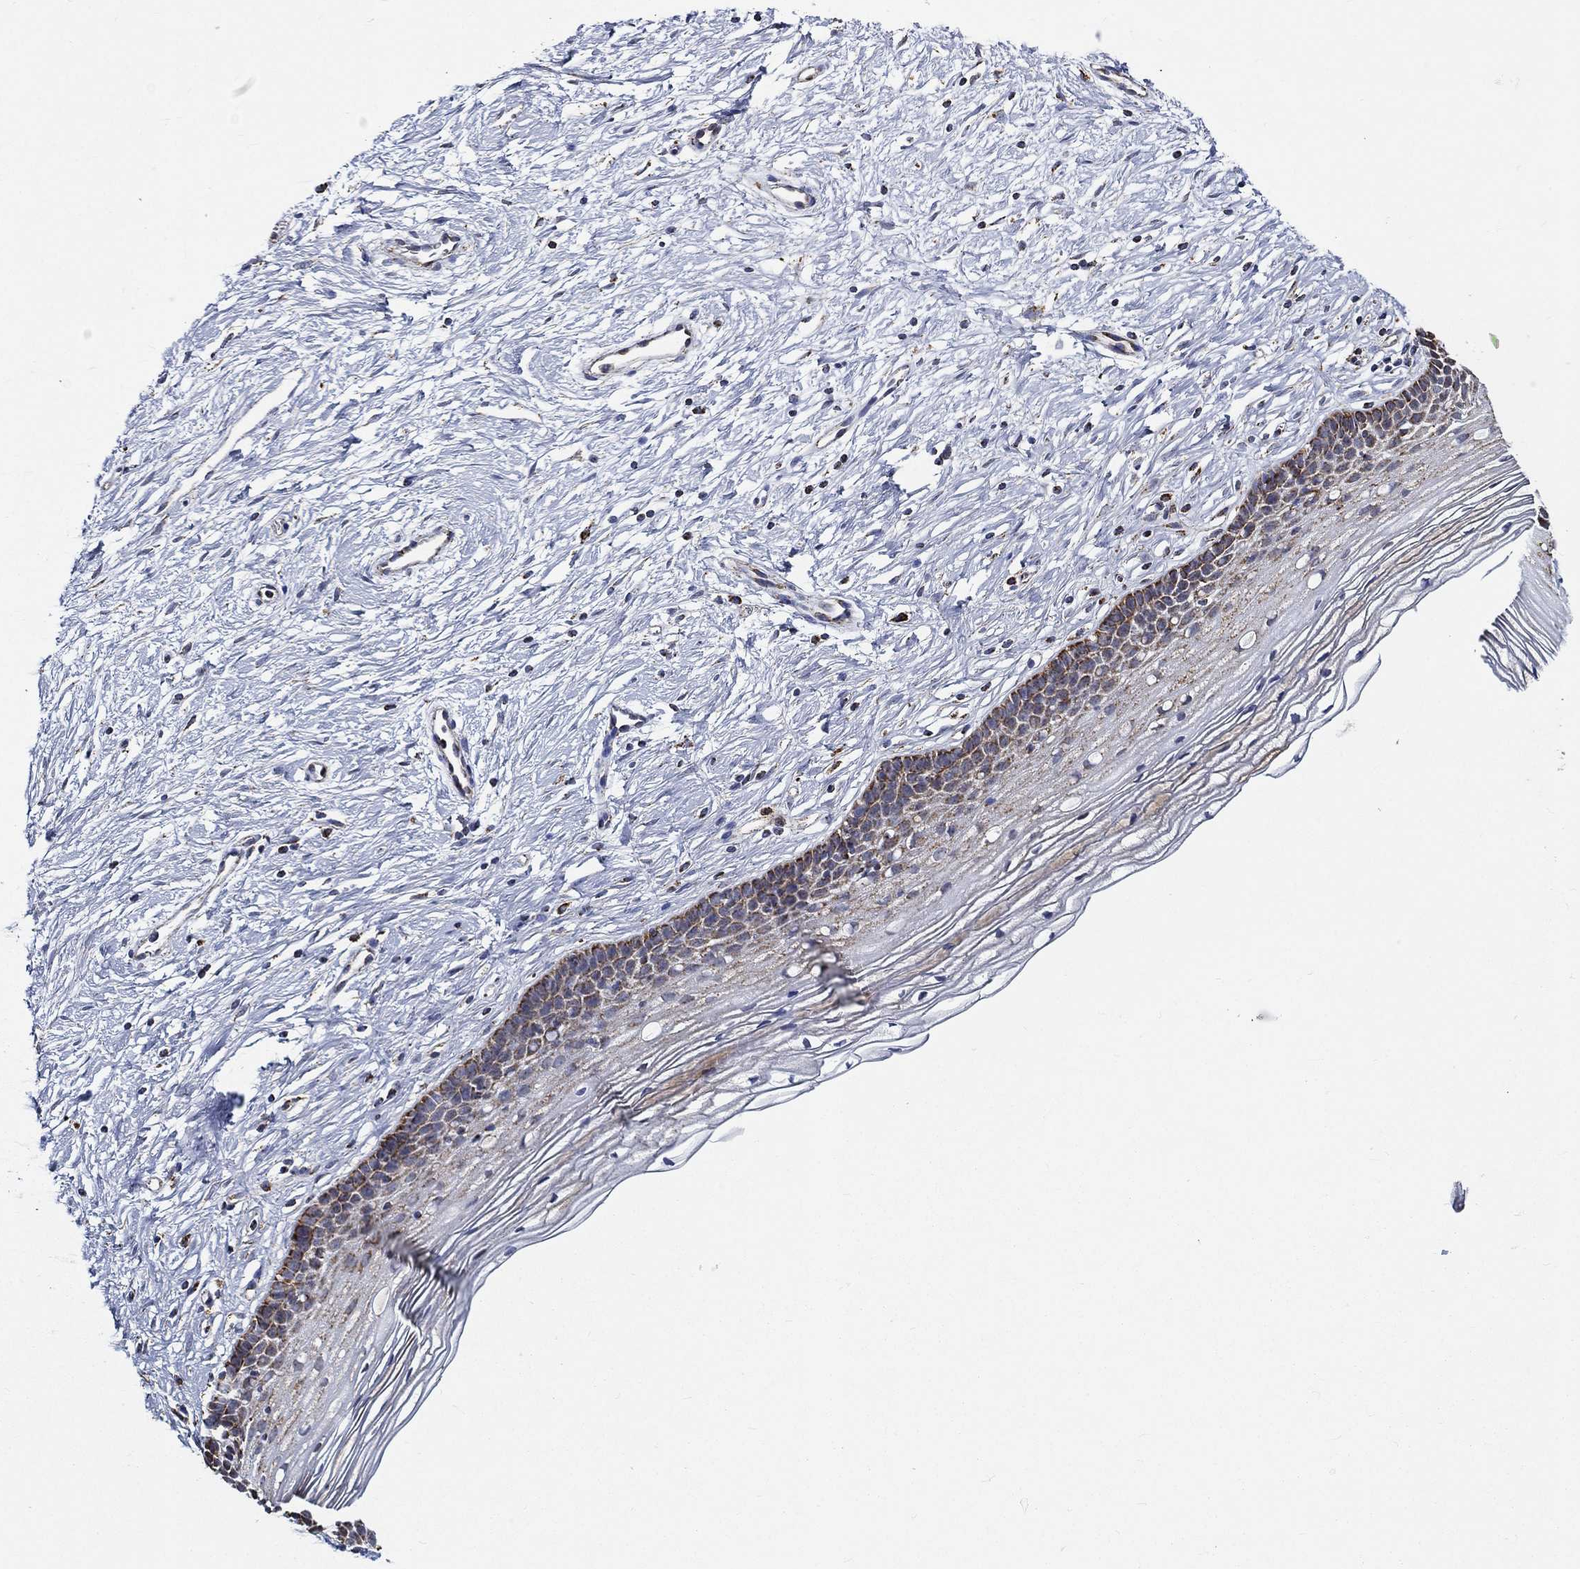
{"staining": {"intensity": "strong", "quantity": ">75%", "location": "cytoplasmic/membranous"}, "tissue": "cervix", "cell_type": "Glandular cells", "image_type": "normal", "snomed": [{"axis": "morphology", "description": "Normal tissue, NOS"}, {"axis": "topography", "description": "Cervix"}], "caption": "Strong cytoplasmic/membranous positivity is seen in approximately >75% of glandular cells in normal cervix.", "gene": "NDUFAB1", "patient": {"sex": "female", "age": 39}}